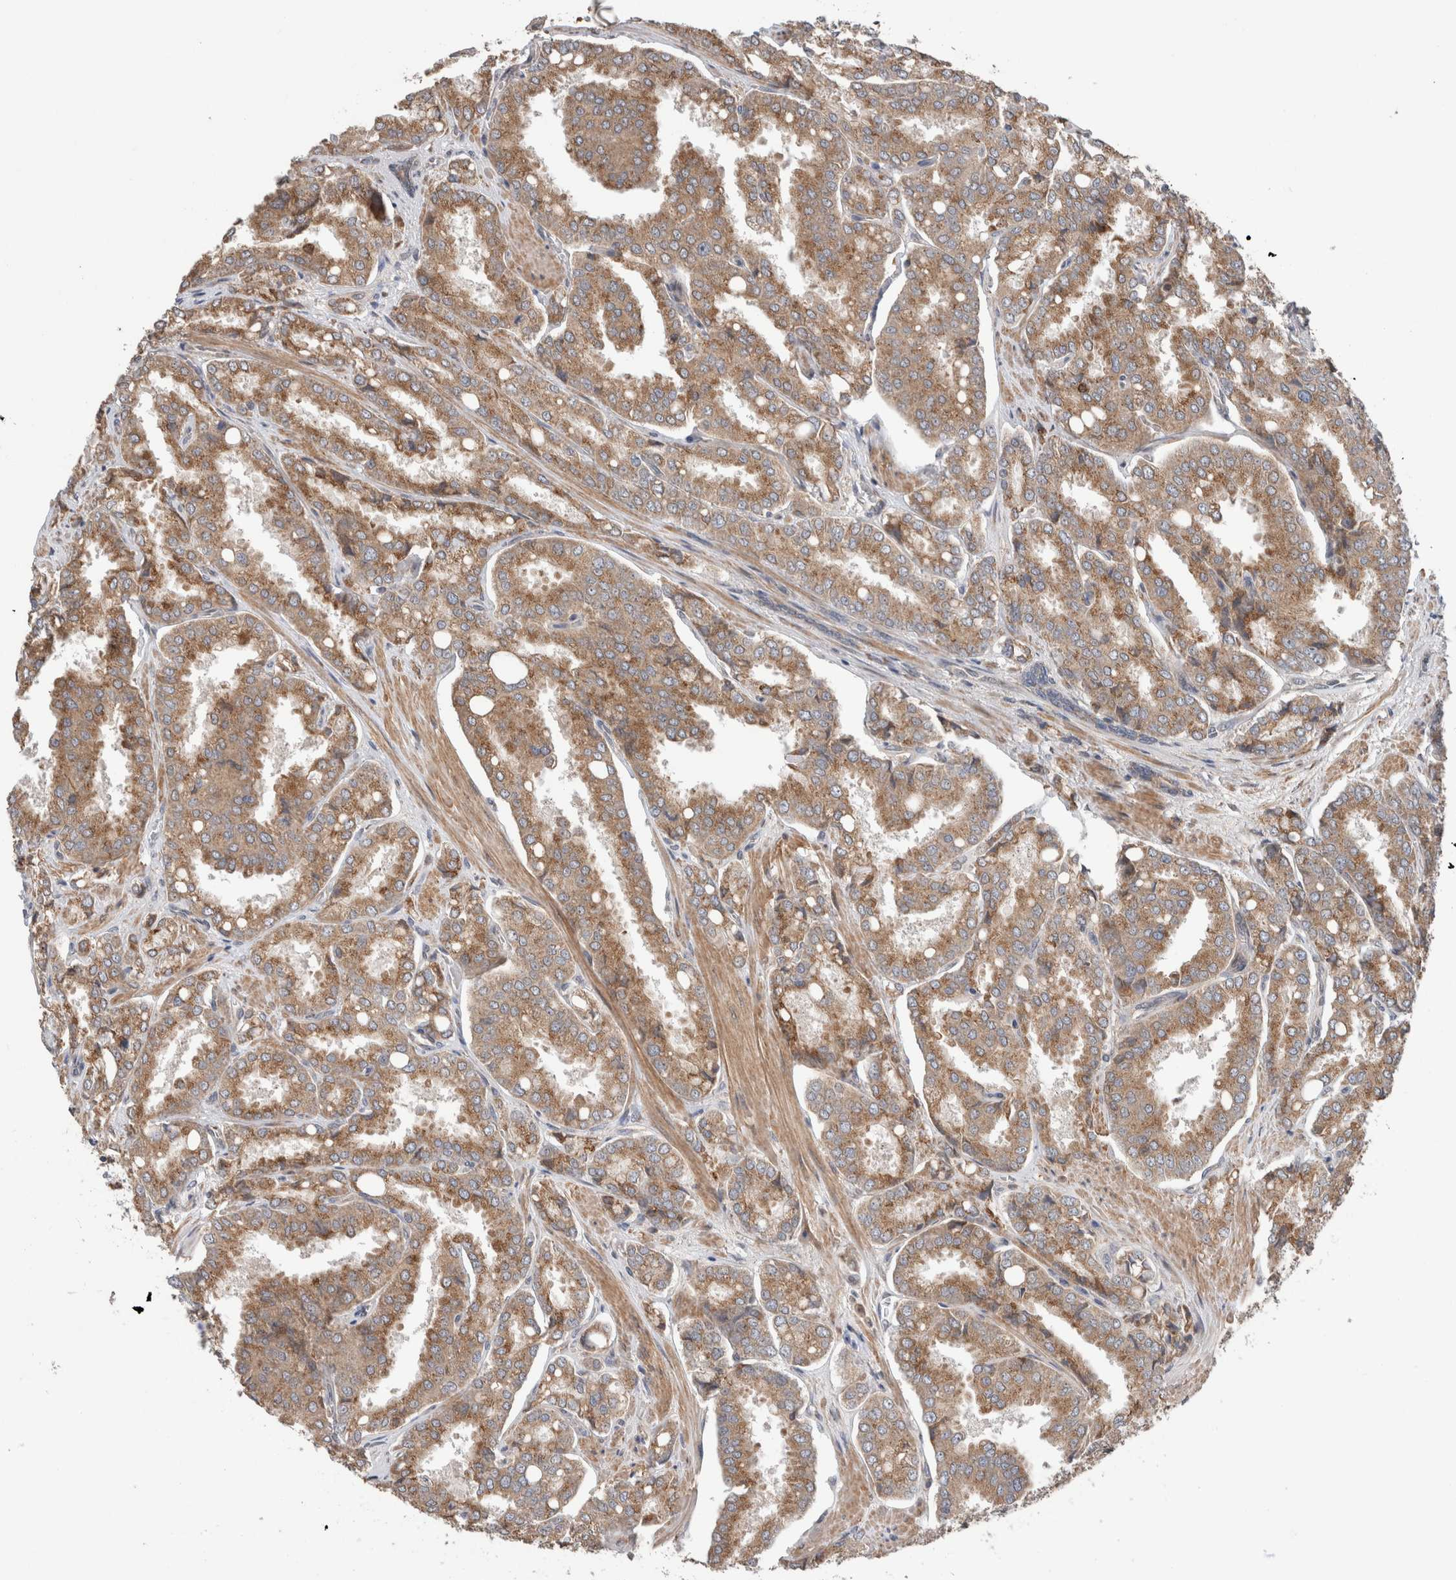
{"staining": {"intensity": "moderate", "quantity": ">75%", "location": "cytoplasmic/membranous"}, "tissue": "prostate cancer", "cell_type": "Tumor cells", "image_type": "cancer", "snomed": [{"axis": "morphology", "description": "Adenocarcinoma, High grade"}, {"axis": "topography", "description": "Prostate"}], "caption": "High-power microscopy captured an IHC micrograph of prostate high-grade adenocarcinoma, revealing moderate cytoplasmic/membranous positivity in approximately >75% of tumor cells. (brown staining indicates protein expression, while blue staining denotes nuclei).", "gene": "TRIM5", "patient": {"sex": "male", "age": 50}}